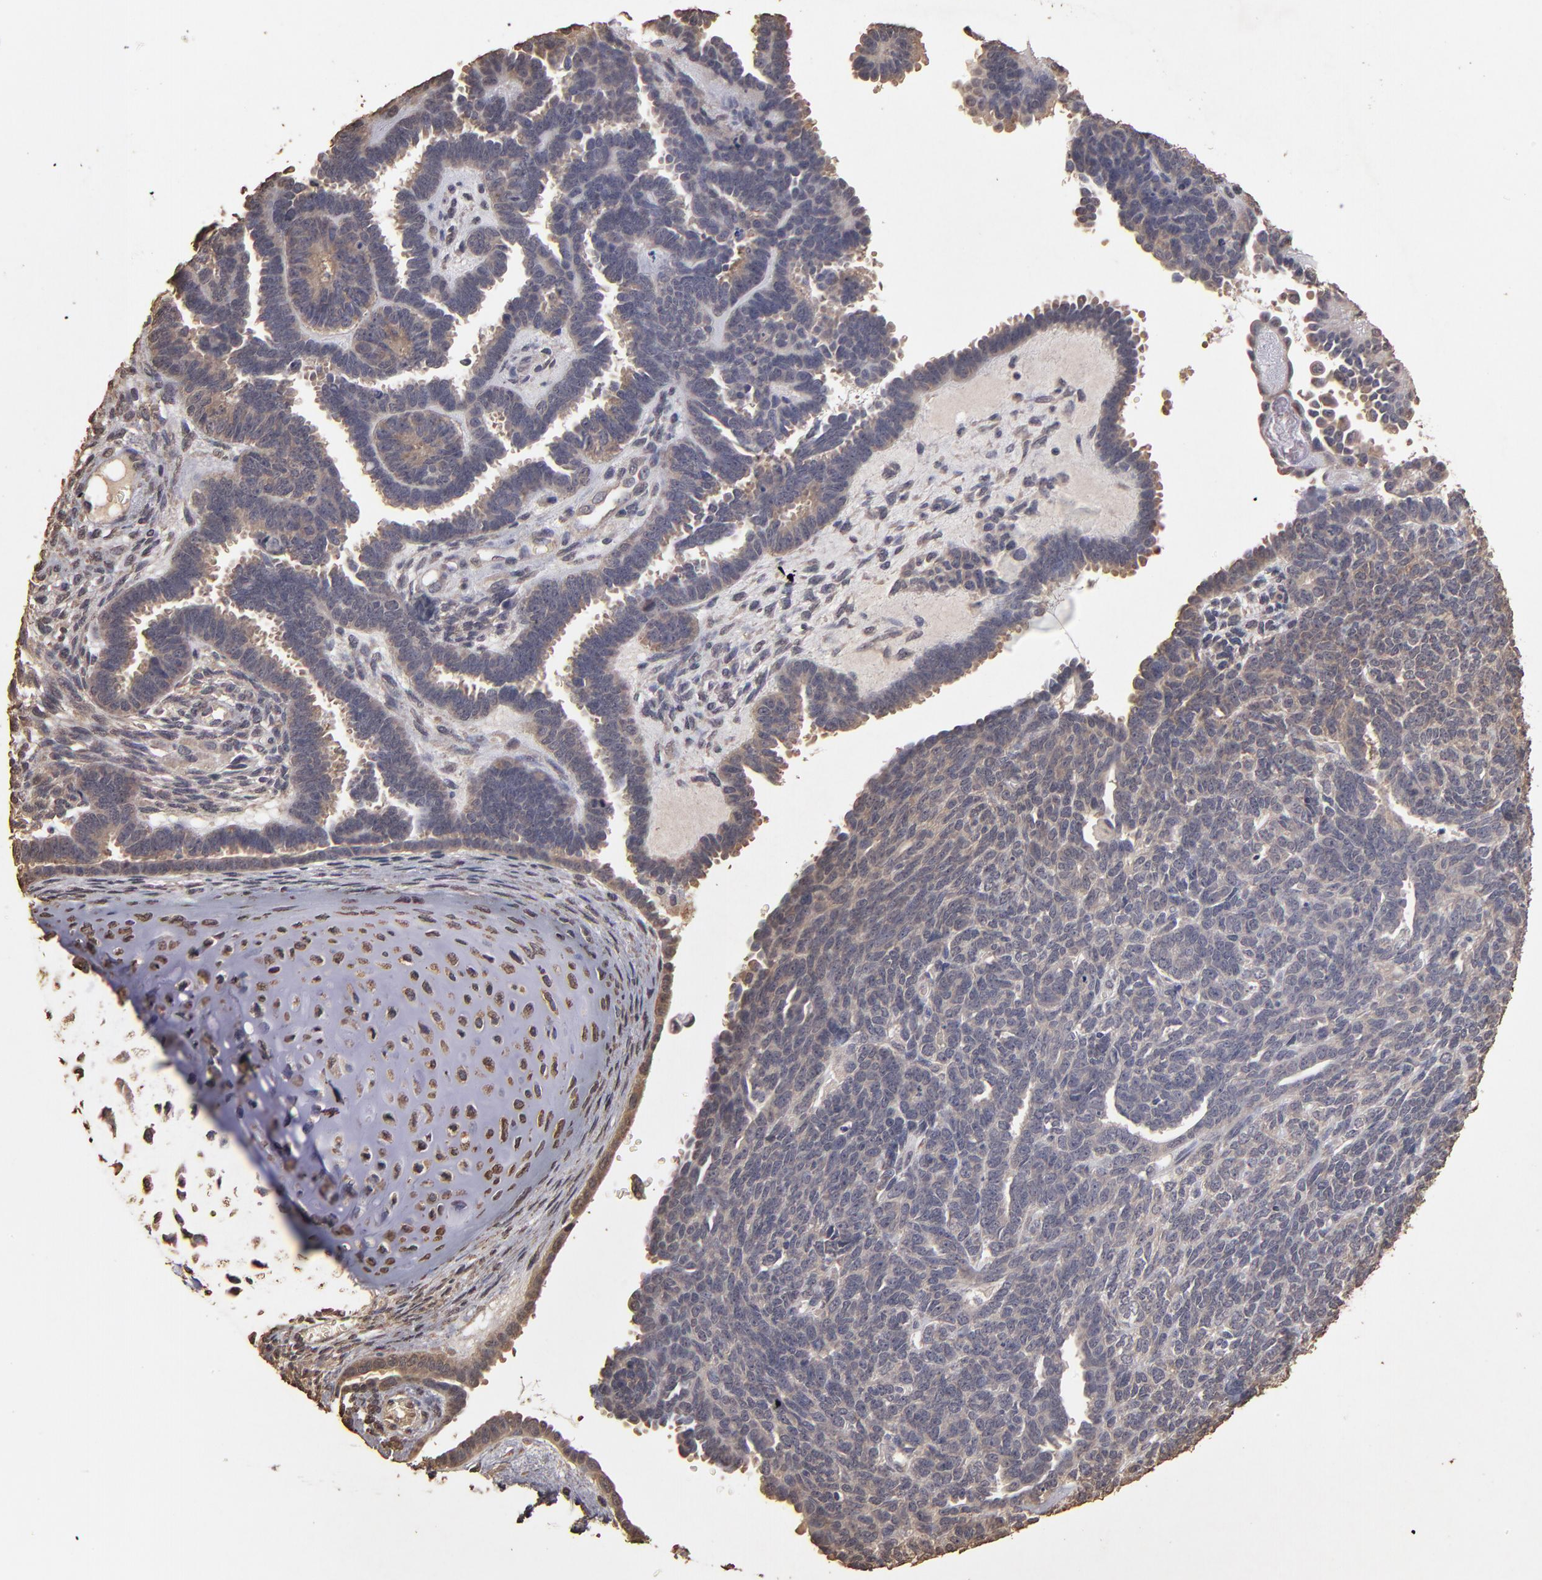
{"staining": {"intensity": "moderate", "quantity": "25%-75%", "location": "cytoplasmic/membranous"}, "tissue": "endometrial cancer", "cell_type": "Tumor cells", "image_type": "cancer", "snomed": [{"axis": "morphology", "description": "Neoplasm, malignant, NOS"}, {"axis": "topography", "description": "Endometrium"}], "caption": "A photomicrograph of endometrial neoplasm (malignant) stained for a protein shows moderate cytoplasmic/membranous brown staining in tumor cells.", "gene": "OPHN1", "patient": {"sex": "female", "age": 74}}